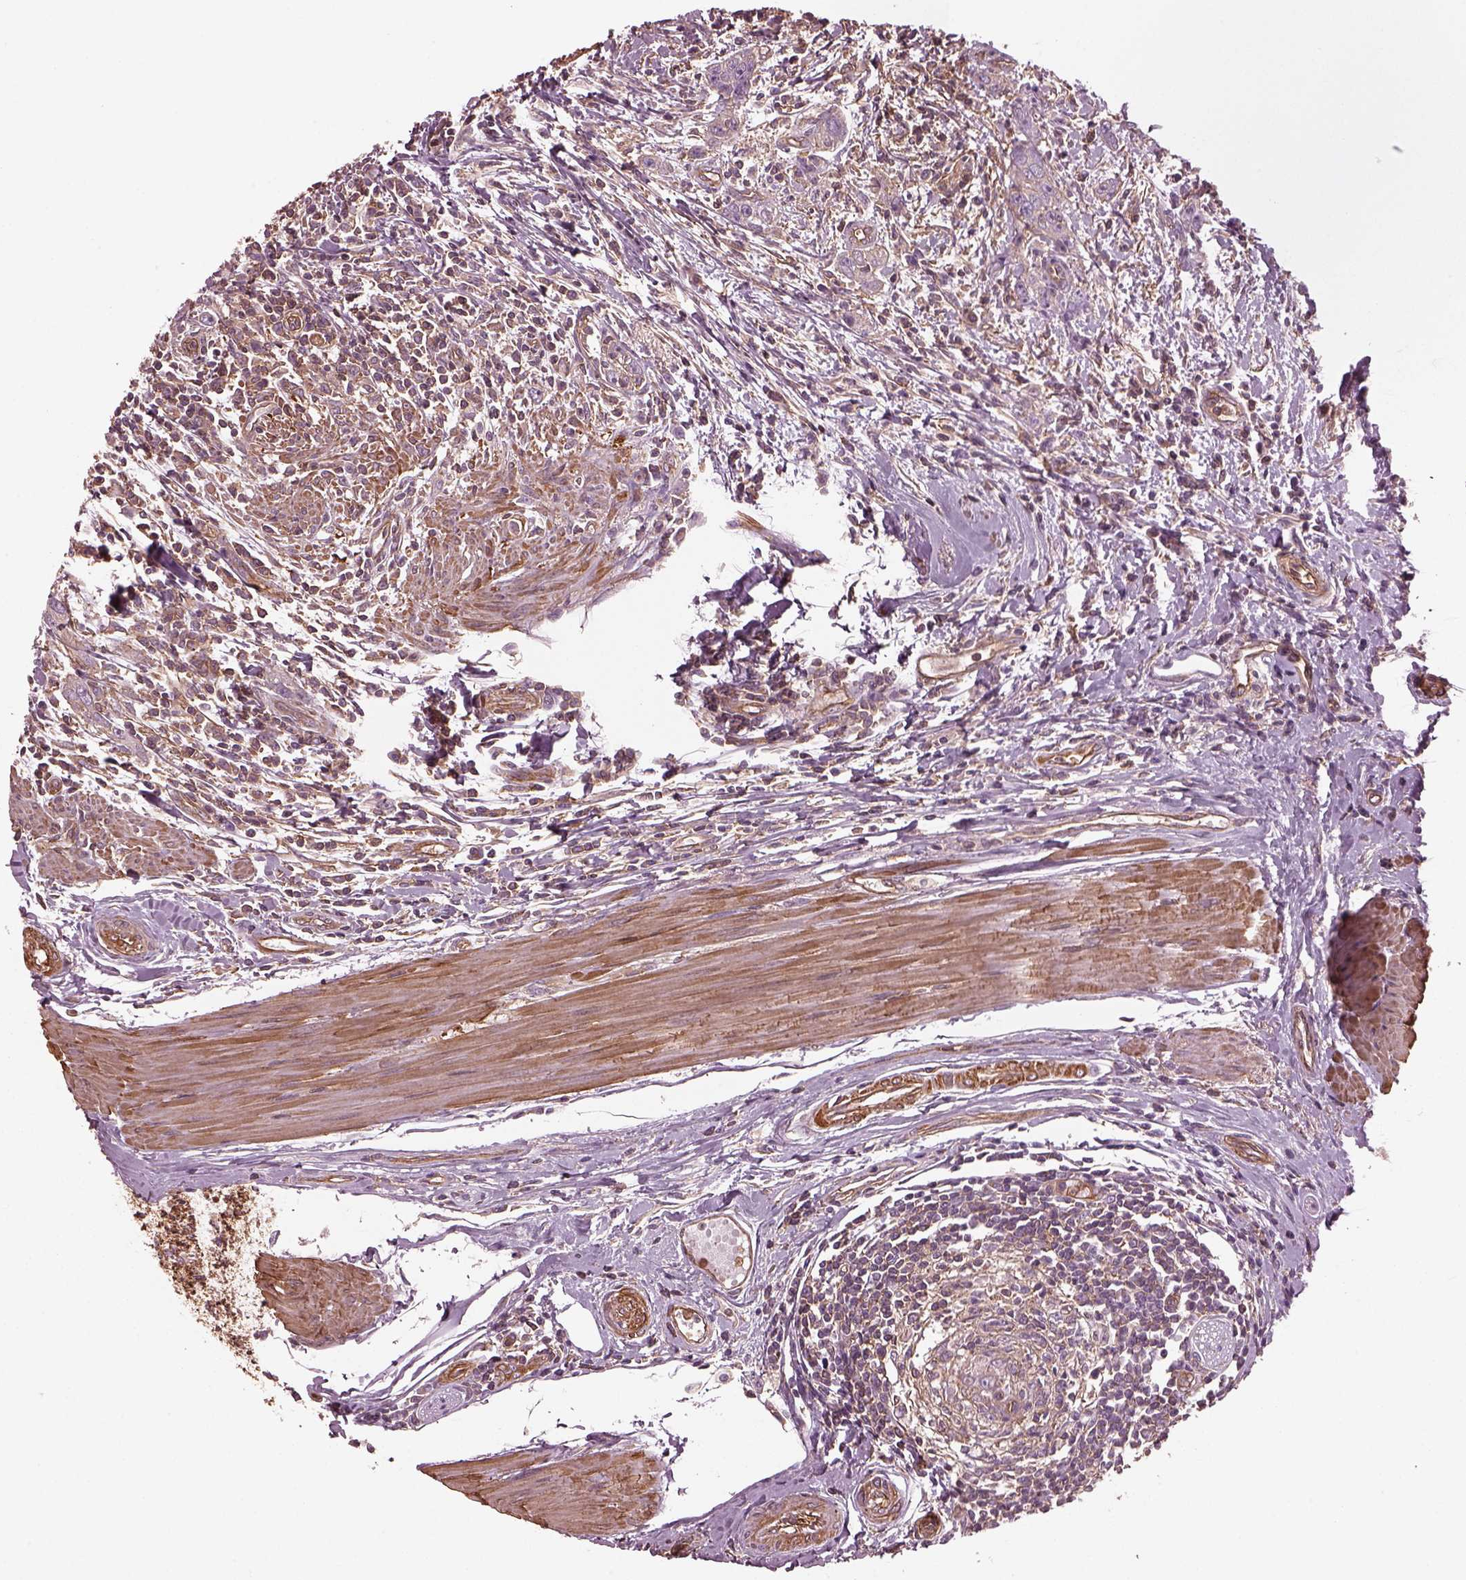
{"staining": {"intensity": "weak", "quantity": ">75%", "location": "cytoplasmic/membranous"}, "tissue": "urothelial cancer", "cell_type": "Tumor cells", "image_type": "cancer", "snomed": [{"axis": "morphology", "description": "Urothelial carcinoma, High grade"}, {"axis": "topography", "description": "Urinary bladder"}], "caption": "Human high-grade urothelial carcinoma stained with a brown dye shows weak cytoplasmic/membranous positive staining in approximately >75% of tumor cells.", "gene": "MYL6", "patient": {"sex": "male", "age": 83}}